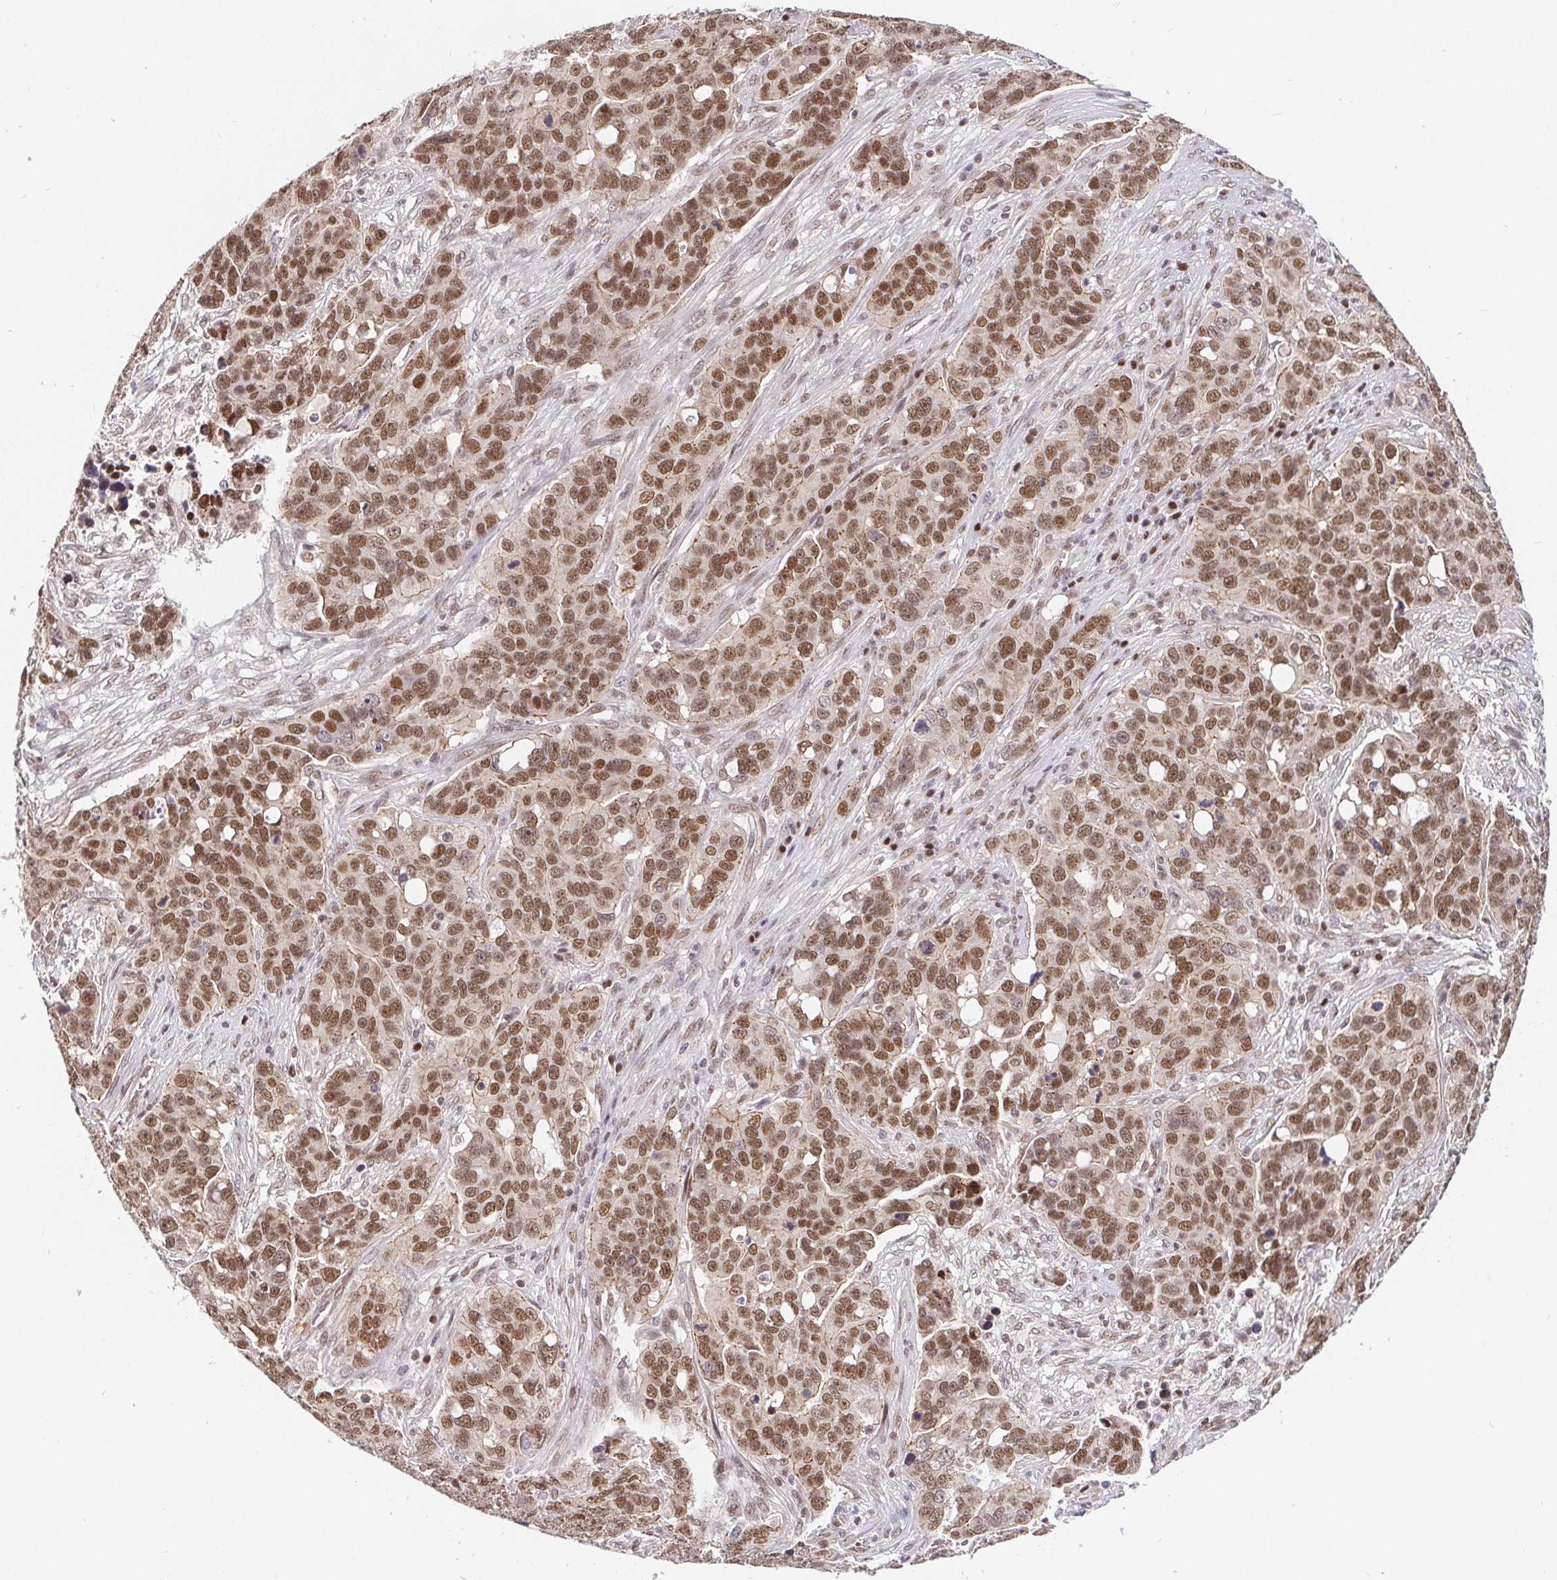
{"staining": {"intensity": "moderate", "quantity": ">75%", "location": "nuclear"}, "tissue": "ovarian cancer", "cell_type": "Tumor cells", "image_type": "cancer", "snomed": [{"axis": "morphology", "description": "Carcinoma, endometroid"}, {"axis": "topography", "description": "Ovary"}], "caption": "Protein staining of ovarian endometroid carcinoma tissue displays moderate nuclear staining in approximately >75% of tumor cells.", "gene": "POU2F1", "patient": {"sex": "female", "age": 78}}